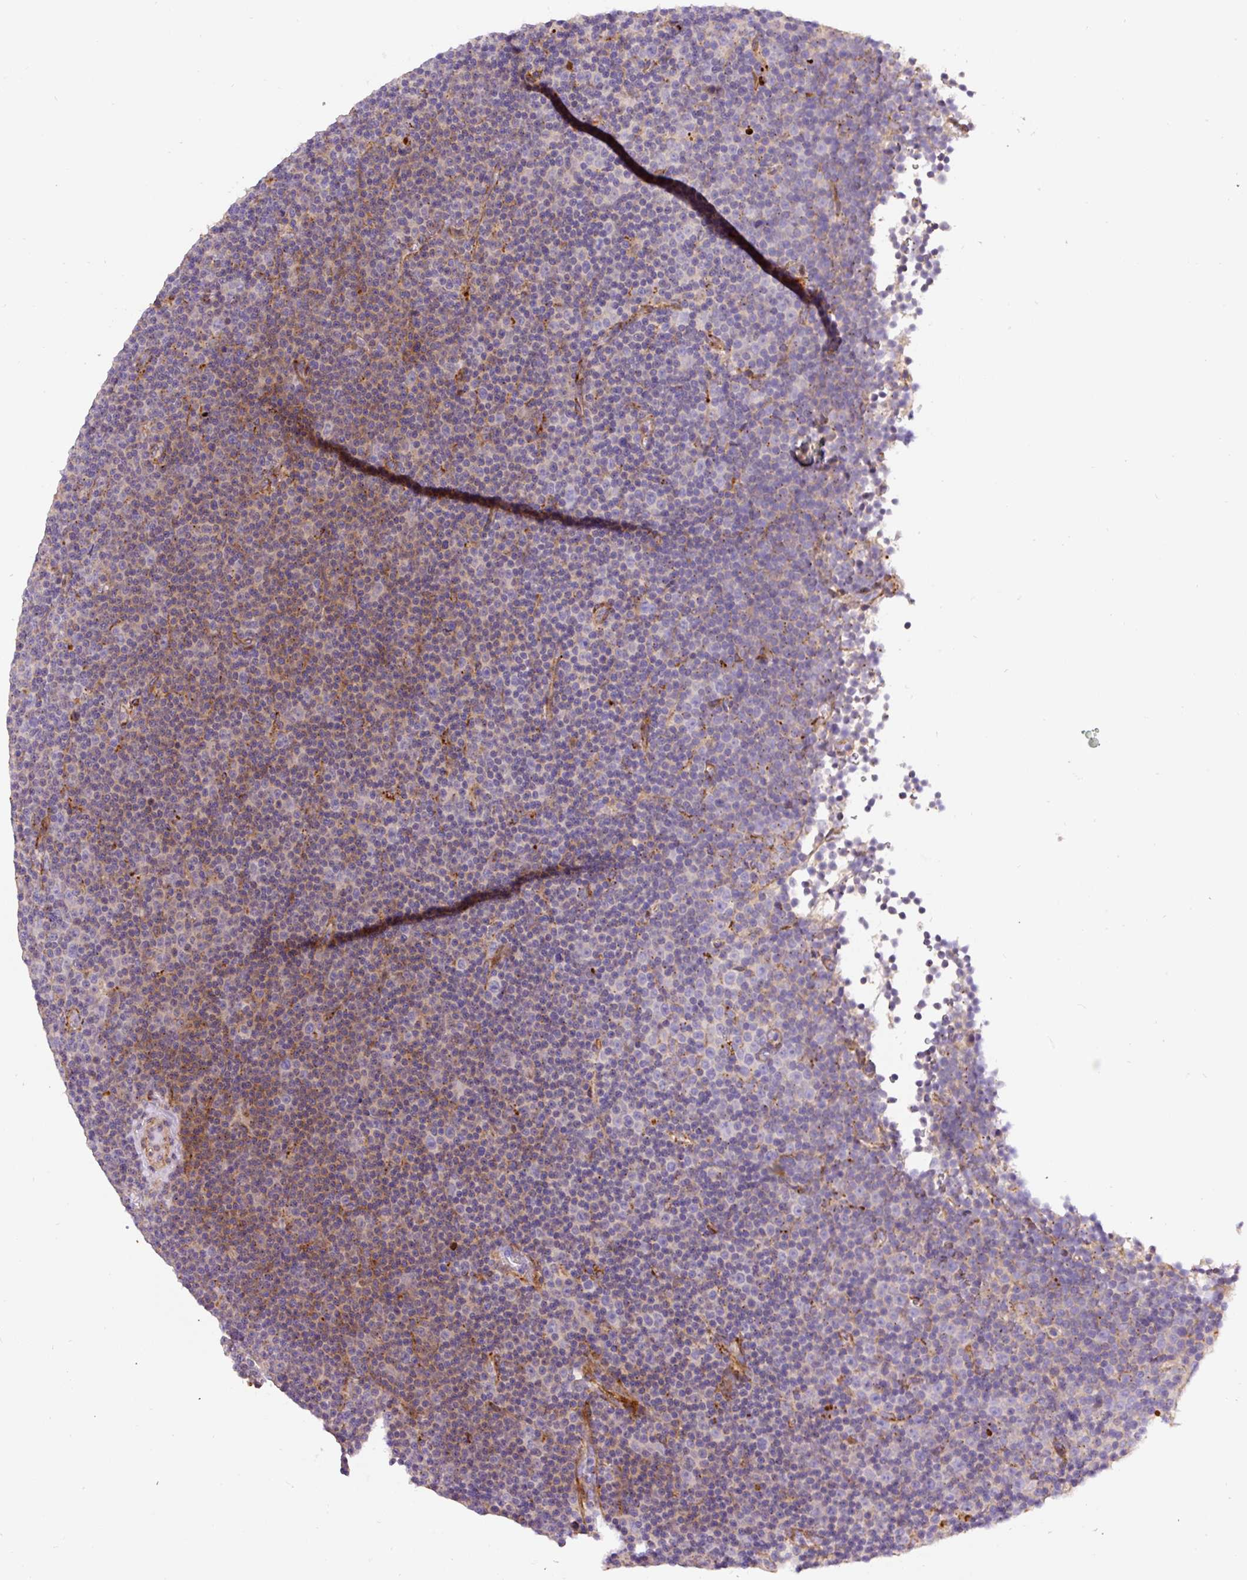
{"staining": {"intensity": "weak", "quantity": "25%-75%", "location": "cytoplasmic/membranous"}, "tissue": "lymphoma", "cell_type": "Tumor cells", "image_type": "cancer", "snomed": [{"axis": "morphology", "description": "Malignant lymphoma, non-Hodgkin's type, Low grade"}, {"axis": "topography", "description": "Lymph node"}], "caption": "Immunohistochemistry histopathology image of neoplastic tissue: malignant lymphoma, non-Hodgkin's type (low-grade) stained using immunohistochemistry (IHC) shows low levels of weak protein expression localized specifically in the cytoplasmic/membranous of tumor cells, appearing as a cytoplasmic/membranous brown color.", "gene": "RNF170", "patient": {"sex": "female", "age": 67}}